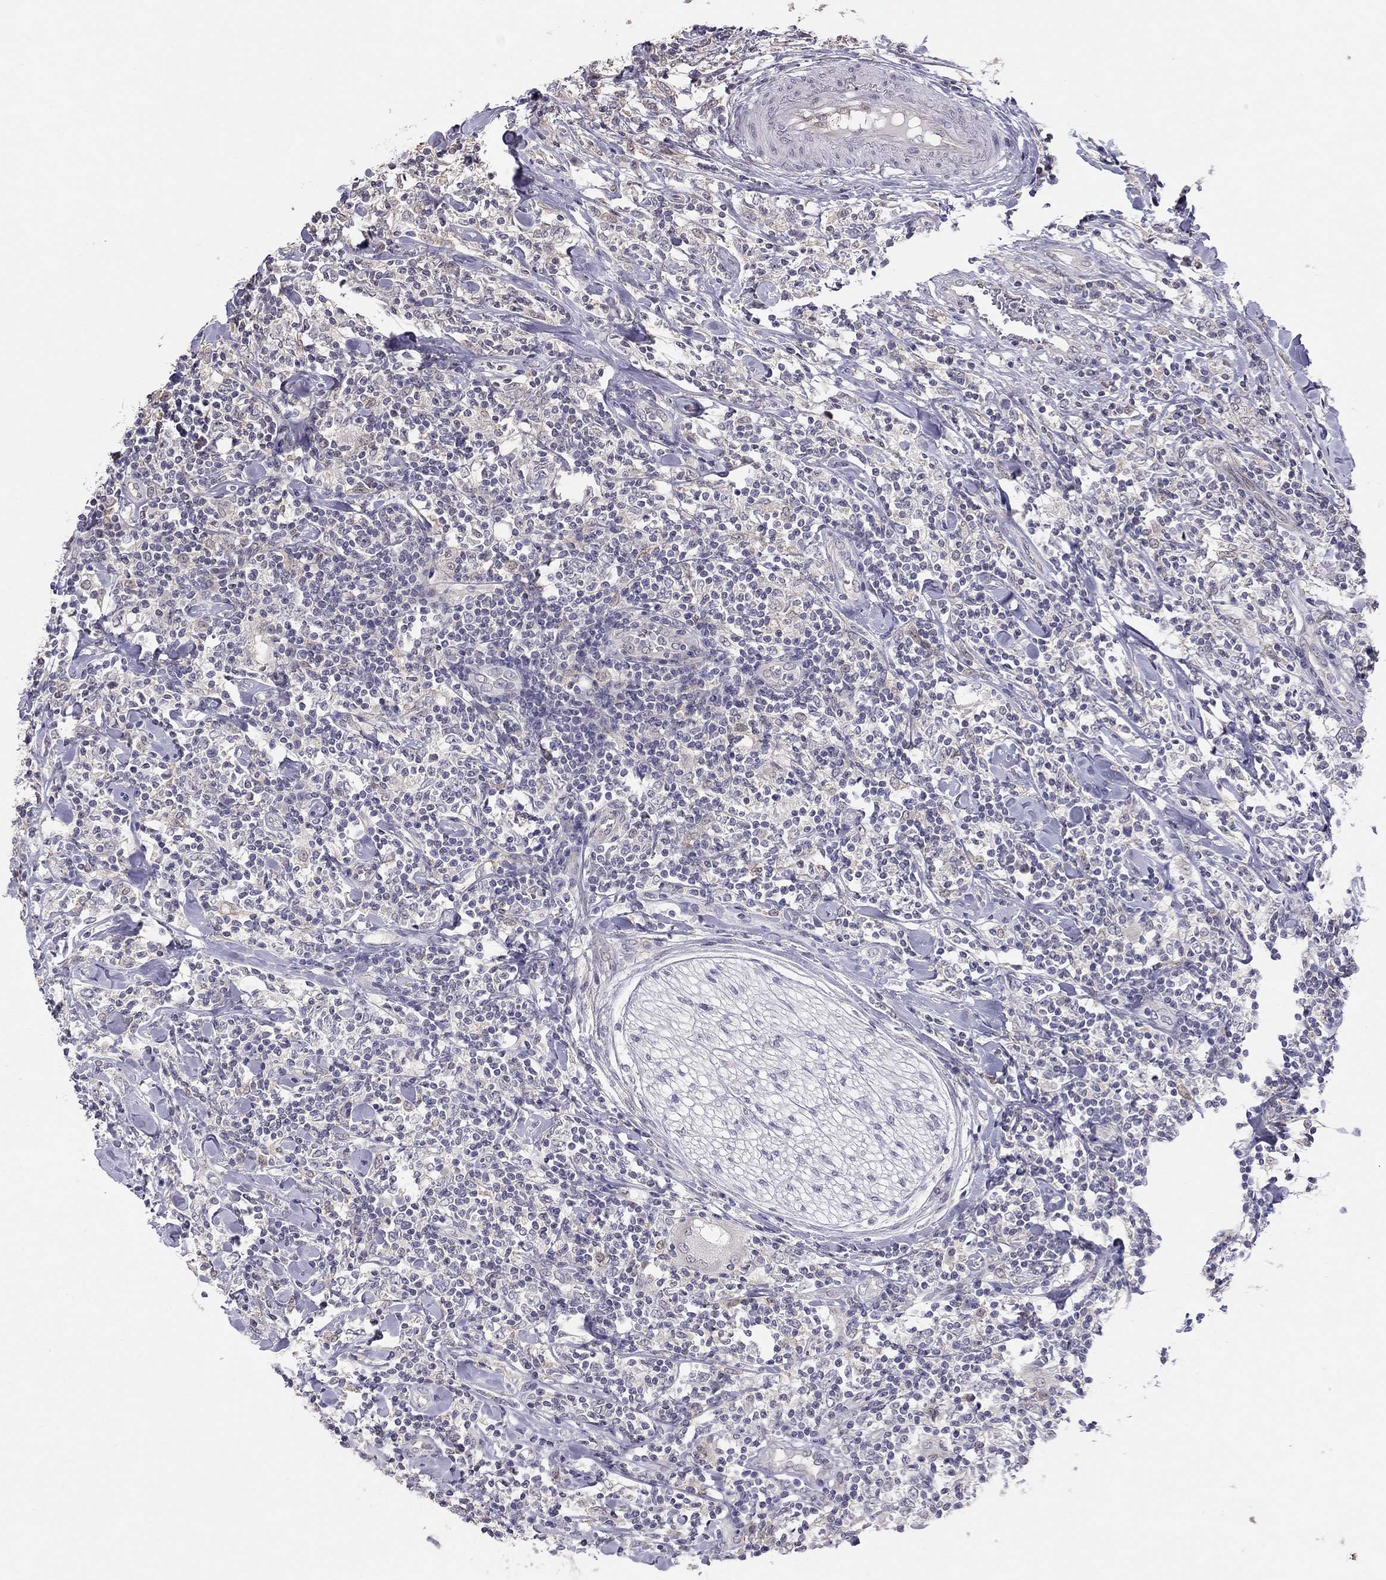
{"staining": {"intensity": "negative", "quantity": "none", "location": "none"}, "tissue": "lymphoma", "cell_type": "Tumor cells", "image_type": "cancer", "snomed": [{"axis": "morphology", "description": "Malignant lymphoma, non-Hodgkin's type, High grade"}, {"axis": "topography", "description": "Lymph node"}], "caption": "Immunohistochemistry (IHC) of human high-grade malignant lymphoma, non-Hodgkin's type demonstrates no expression in tumor cells.", "gene": "HSF2BP", "patient": {"sex": "female", "age": 84}}